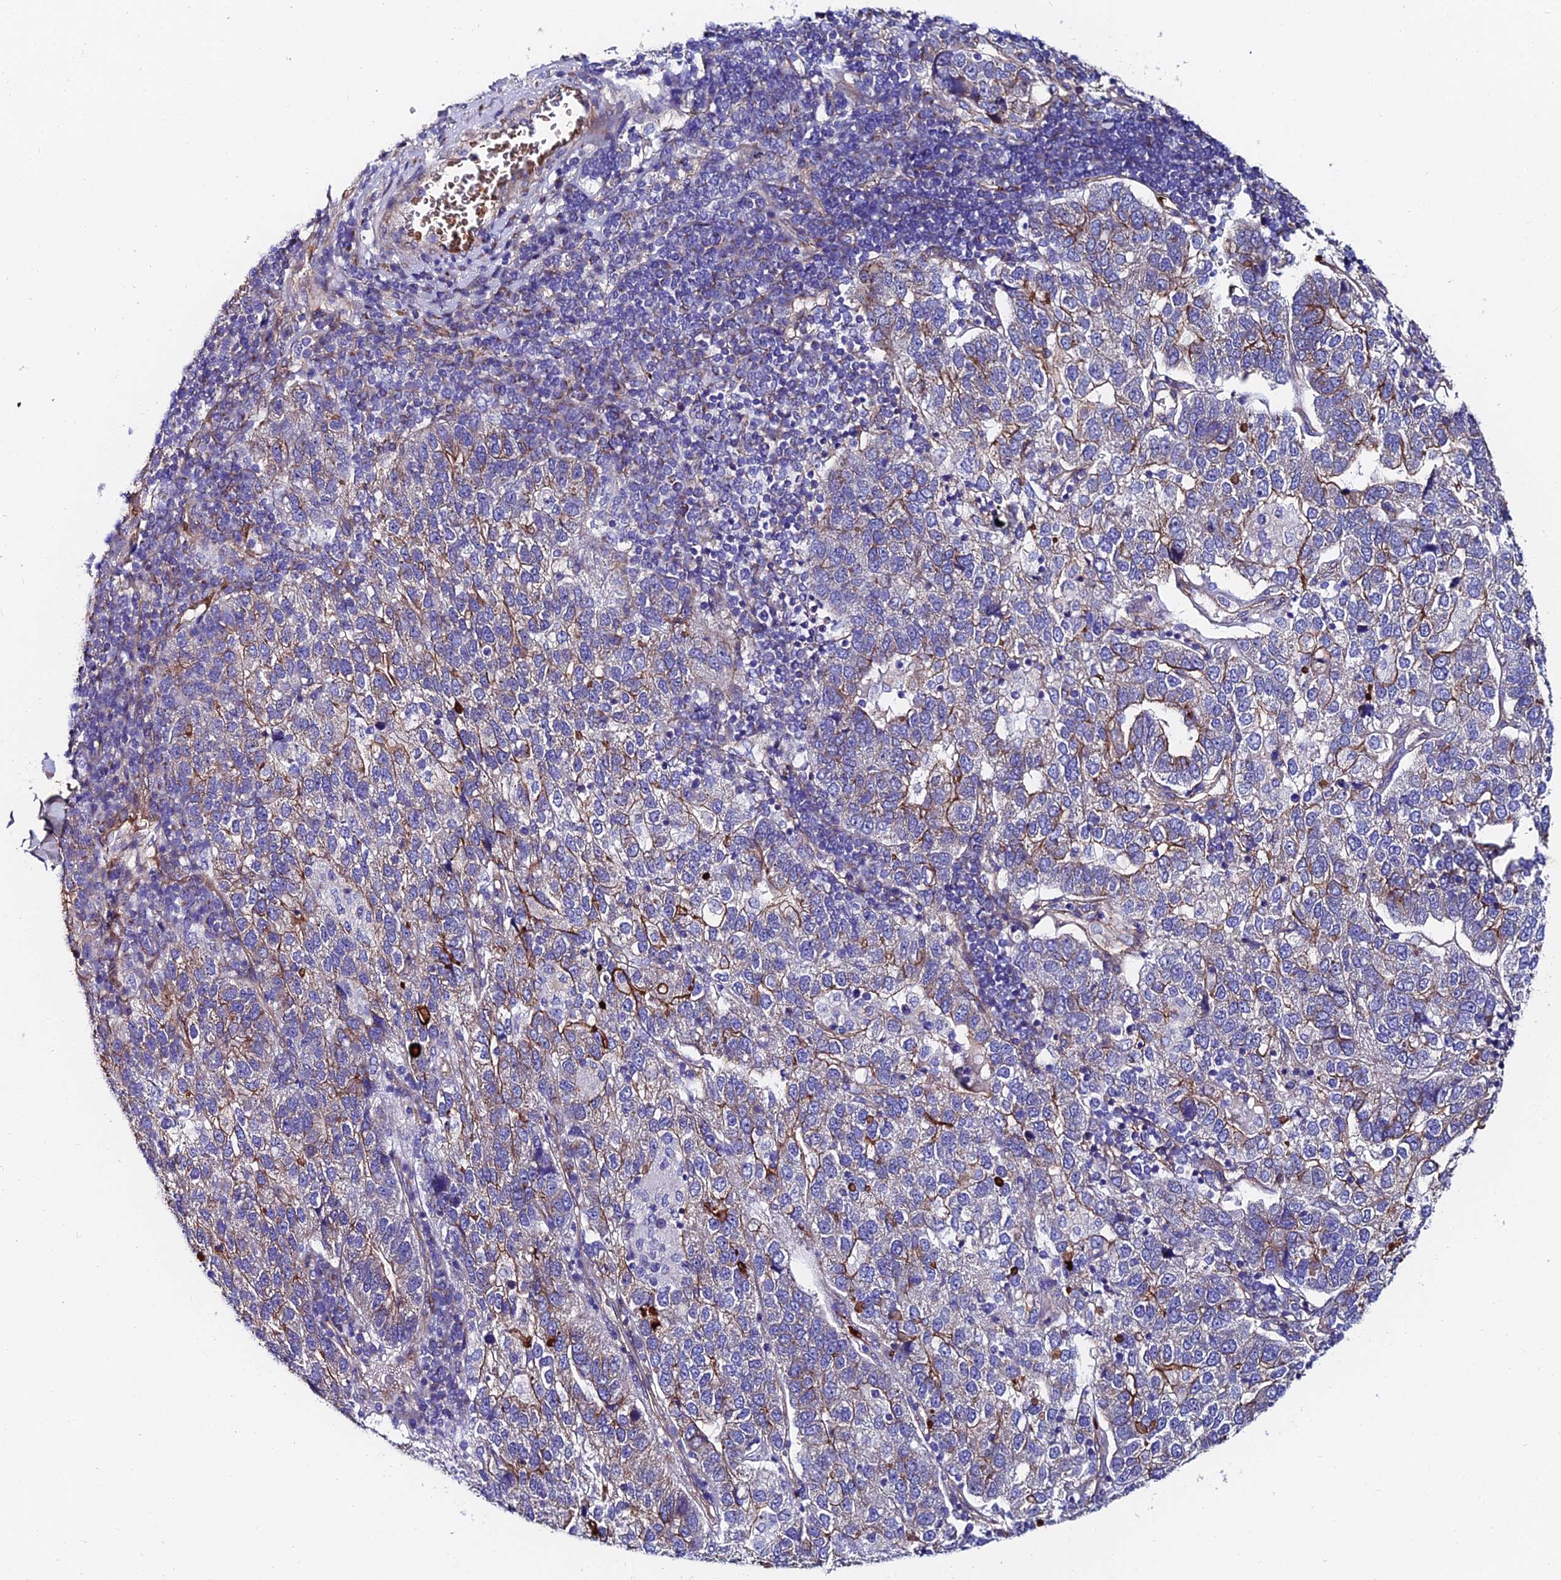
{"staining": {"intensity": "moderate", "quantity": "25%-75%", "location": "cytoplasmic/membranous"}, "tissue": "pancreatic cancer", "cell_type": "Tumor cells", "image_type": "cancer", "snomed": [{"axis": "morphology", "description": "Adenocarcinoma, NOS"}, {"axis": "topography", "description": "Pancreas"}], "caption": "About 25%-75% of tumor cells in pancreatic cancer display moderate cytoplasmic/membranous protein expression as visualized by brown immunohistochemical staining.", "gene": "ADGRF3", "patient": {"sex": "female", "age": 61}}